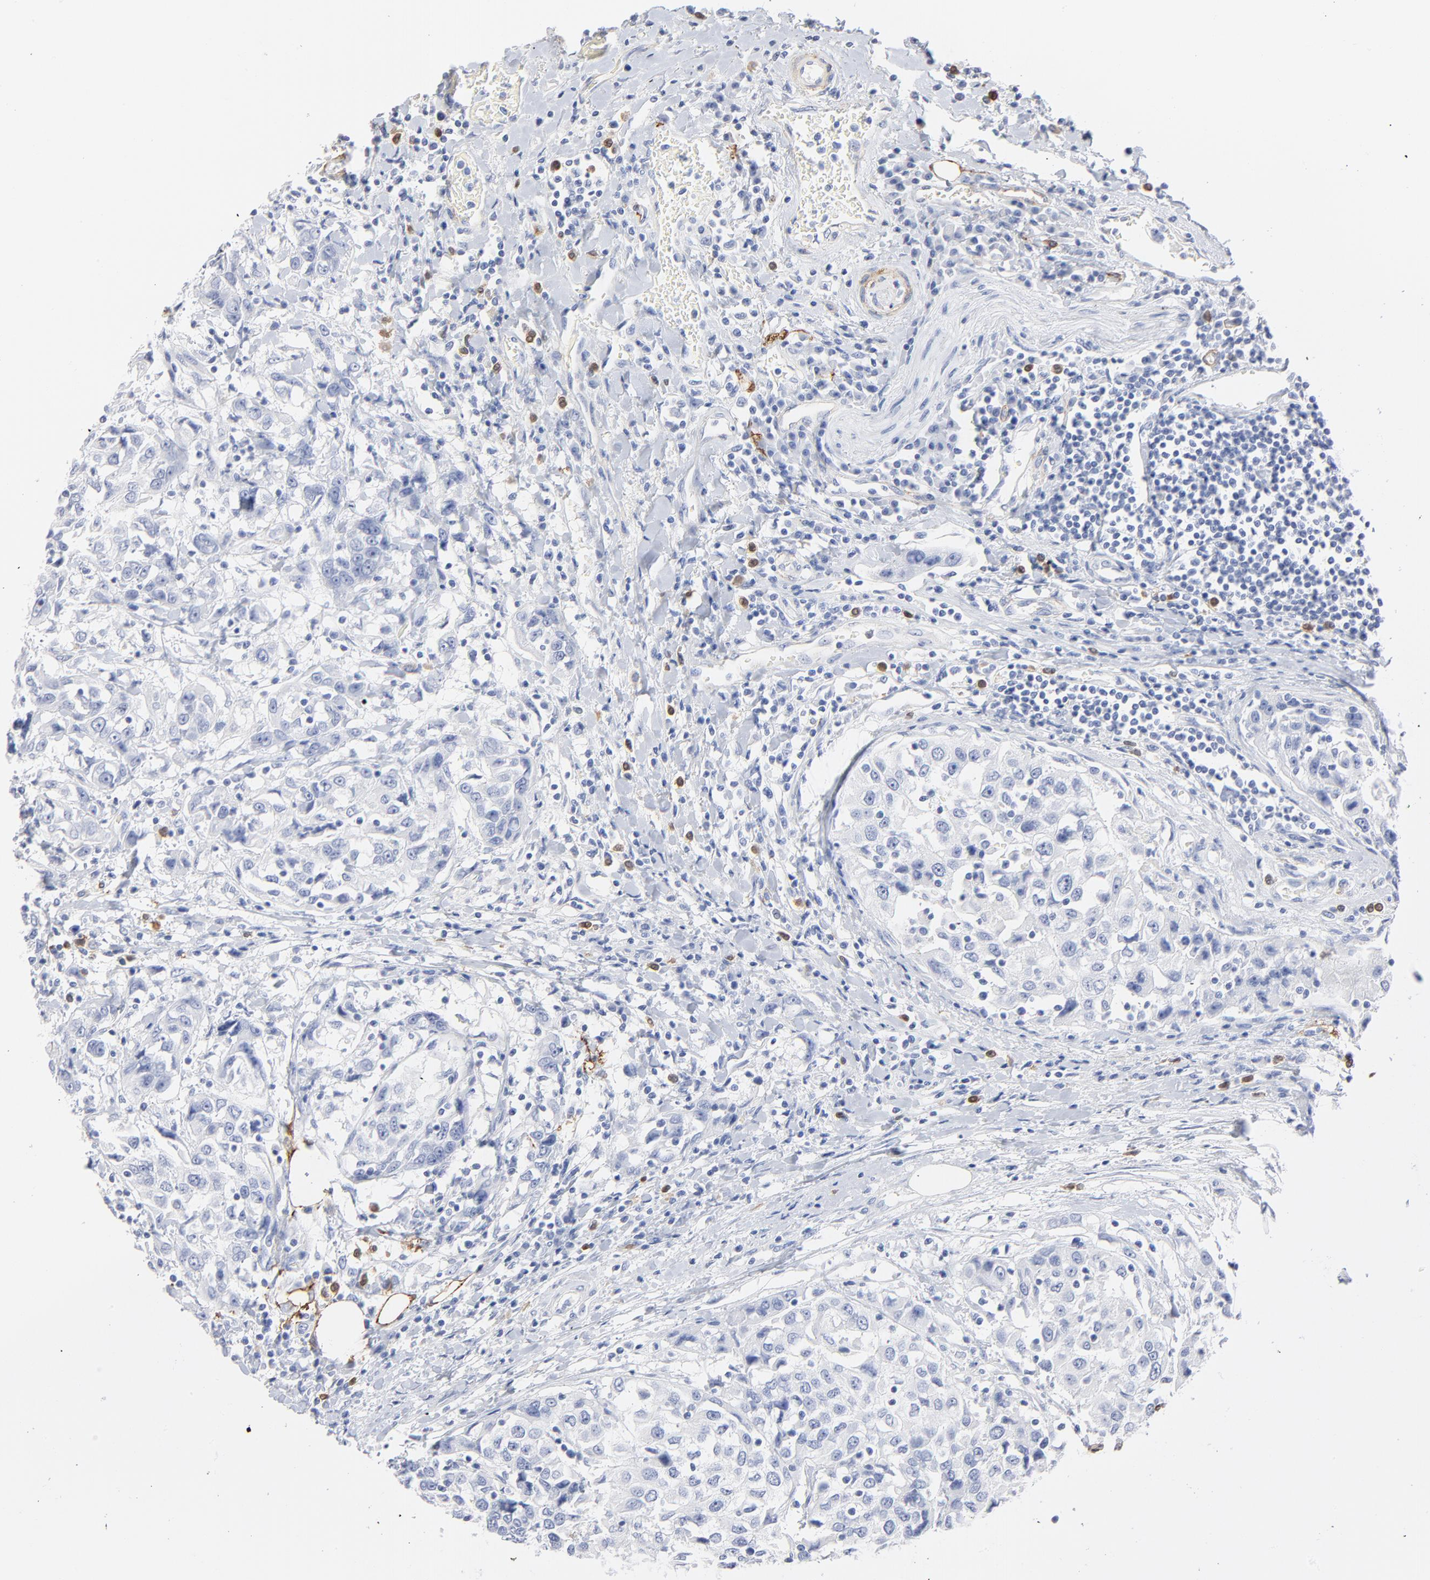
{"staining": {"intensity": "negative", "quantity": "none", "location": "none"}, "tissue": "urothelial cancer", "cell_type": "Tumor cells", "image_type": "cancer", "snomed": [{"axis": "morphology", "description": "Urothelial carcinoma, High grade"}, {"axis": "topography", "description": "Urinary bladder"}], "caption": "This is an IHC histopathology image of urothelial cancer. There is no expression in tumor cells.", "gene": "AGTR1", "patient": {"sex": "female", "age": 80}}